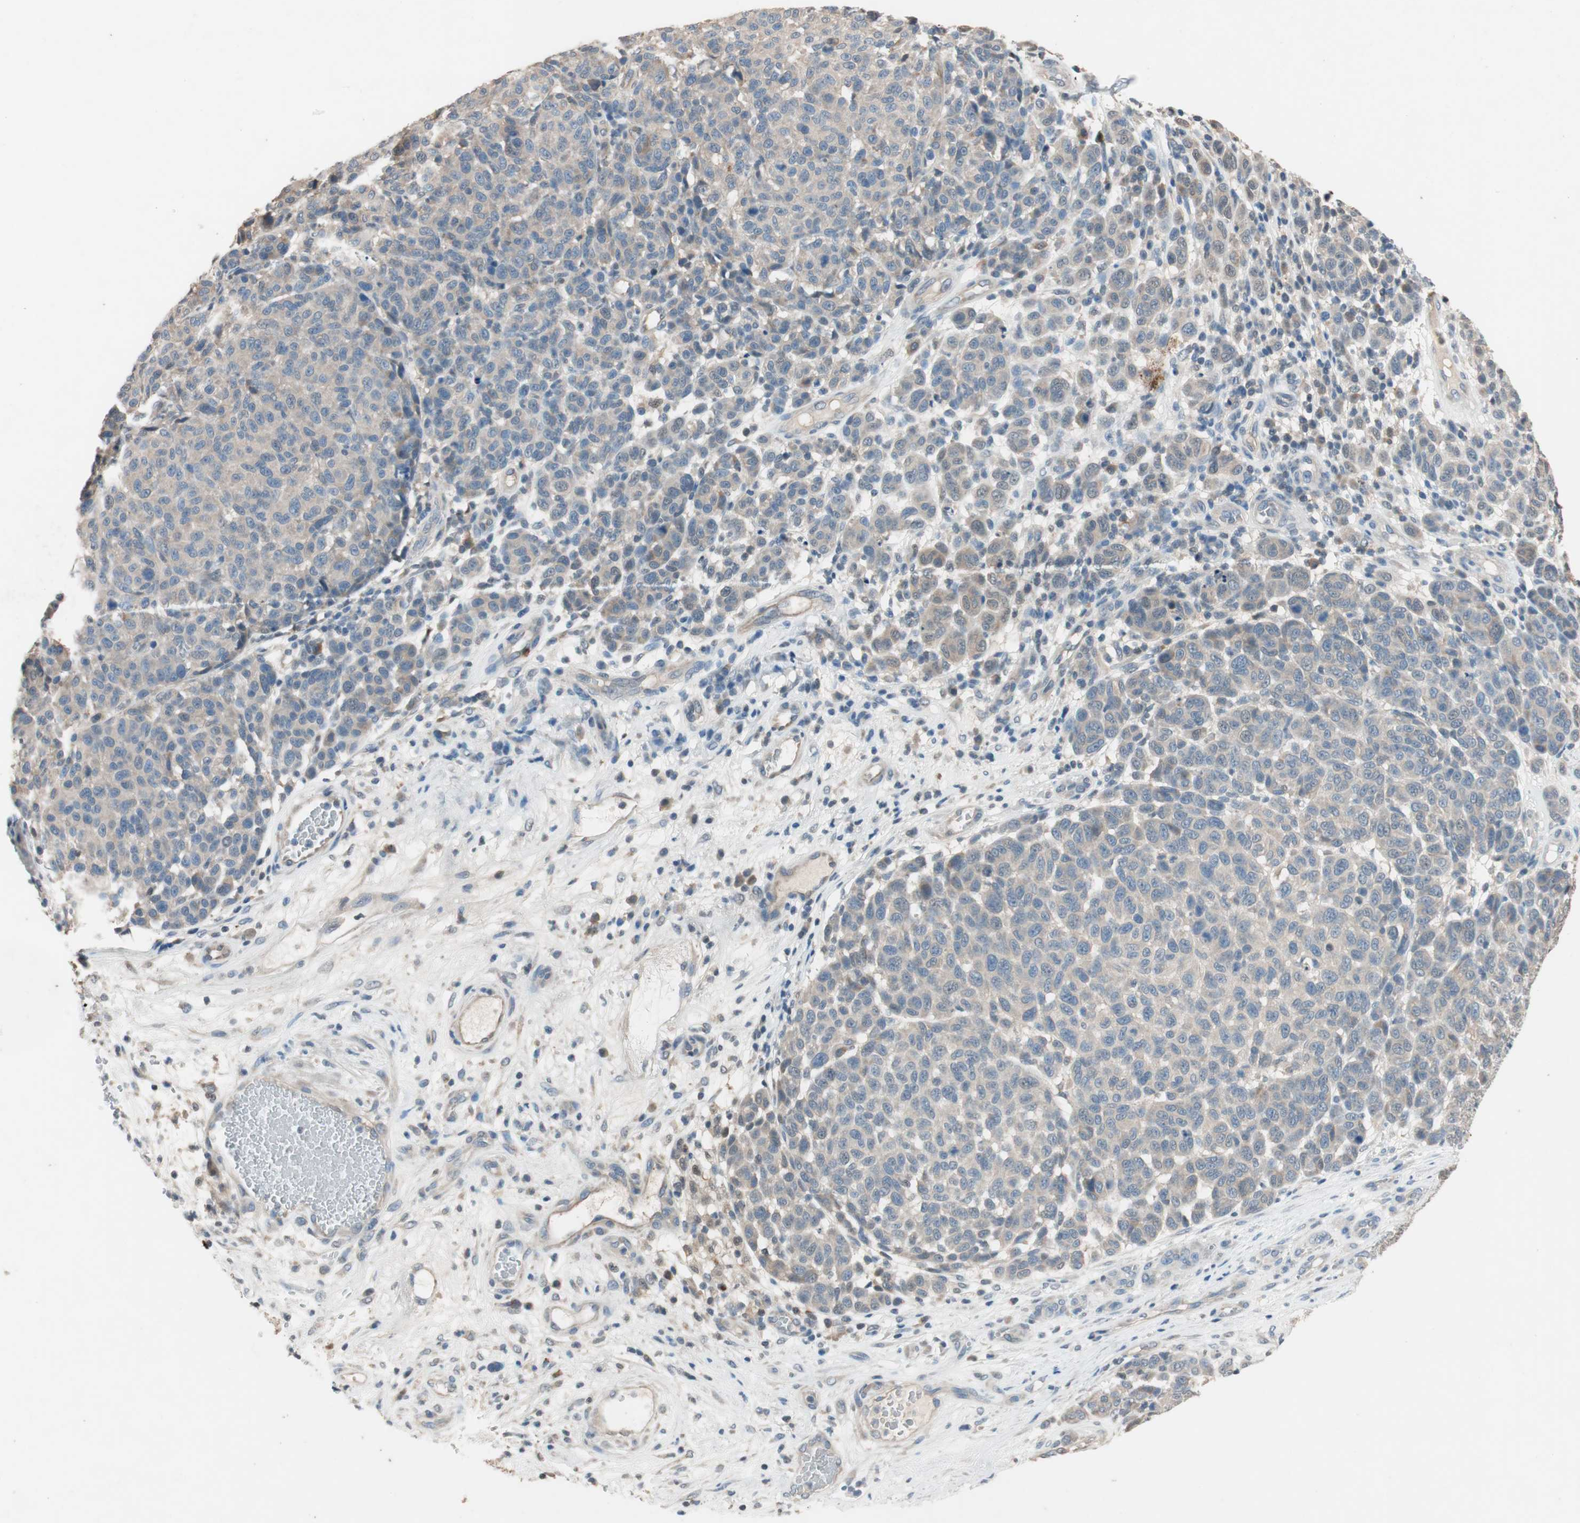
{"staining": {"intensity": "weak", "quantity": "<25%", "location": "cytoplasmic/membranous"}, "tissue": "melanoma", "cell_type": "Tumor cells", "image_type": "cancer", "snomed": [{"axis": "morphology", "description": "Malignant melanoma, NOS"}, {"axis": "topography", "description": "Skin"}], "caption": "This is an immunohistochemistry (IHC) histopathology image of human melanoma. There is no staining in tumor cells.", "gene": "SERPINB5", "patient": {"sex": "male", "age": 59}}